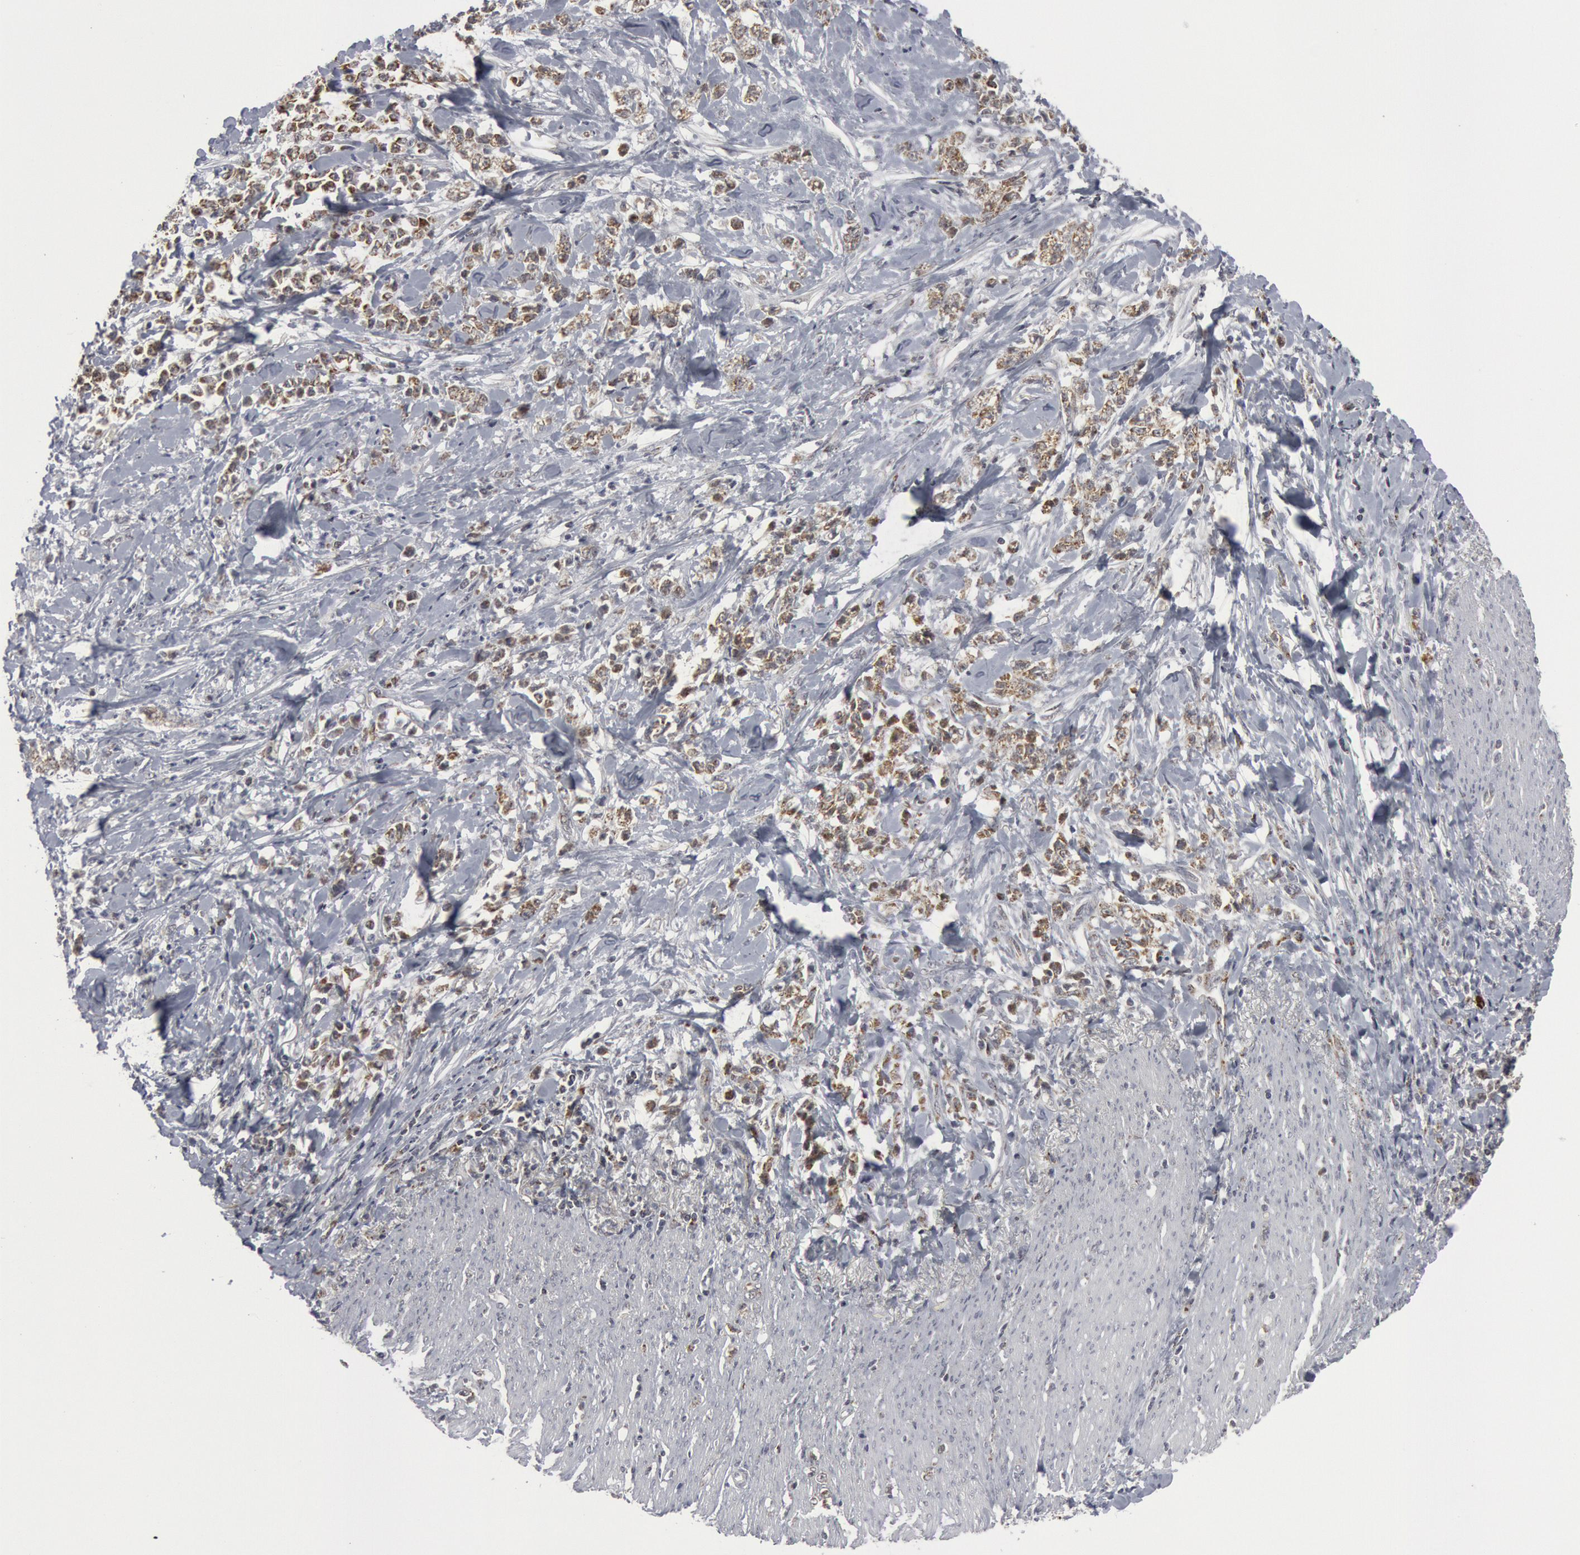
{"staining": {"intensity": "weak", "quantity": "25%-75%", "location": "cytoplasmic/membranous"}, "tissue": "stomach cancer", "cell_type": "Tumor cells", "image_type": "cancer", "snomed": [{"axis": "morphology", "description": "Adenocarcinoma, NOS"}, {"axis": "topography", "description": "Stomach, lower"}], "caption": "A photomicrograph showing weak cytoplasmic/membranous positivity in approximately 25%-75% of tumor cells in adenocarcinoma (stomach), as visualized by brown immunohistochemical staining.", "gene": "CASP9", "patient": {"sex": "male", "age": 88}}